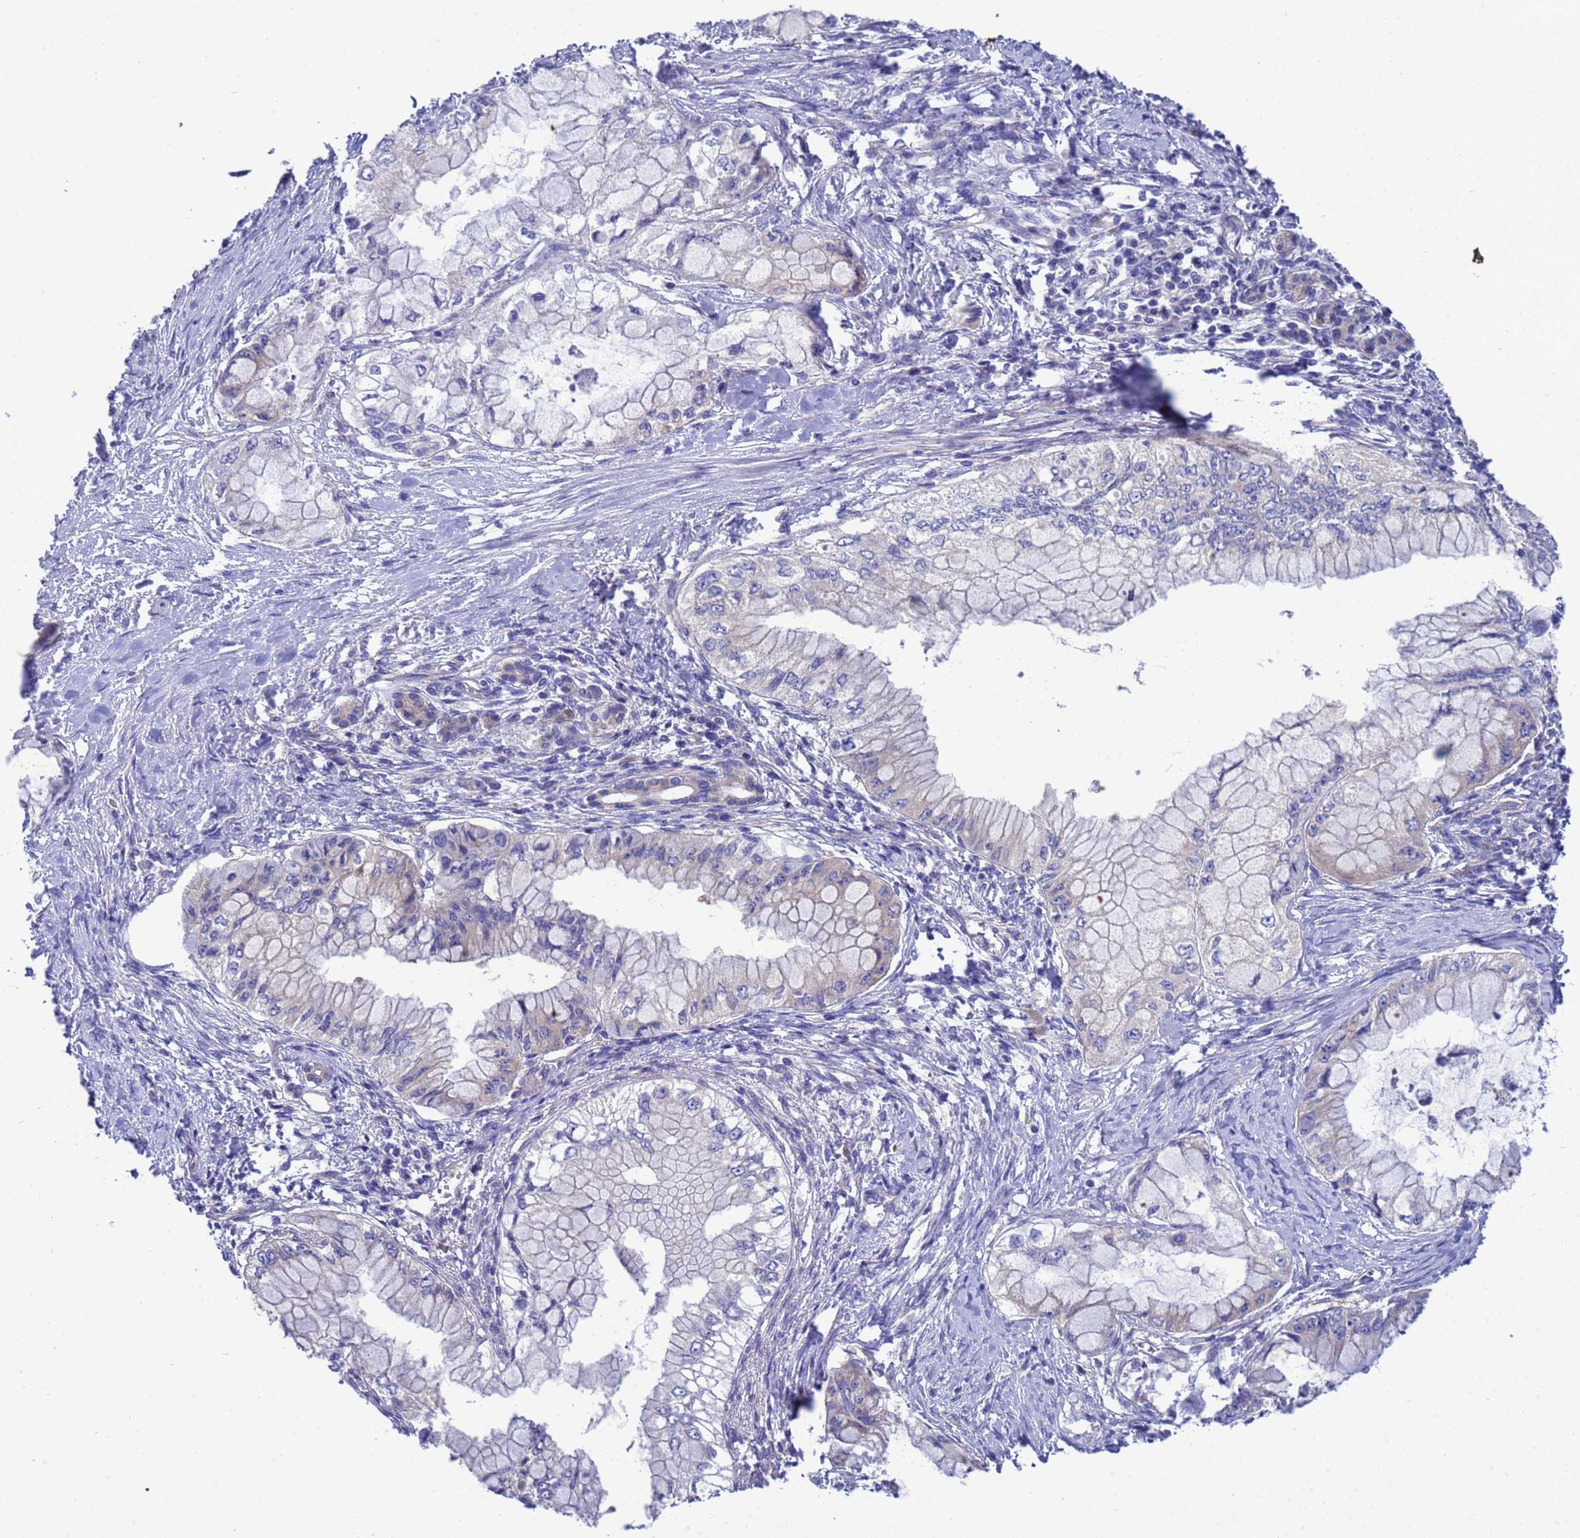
{"staining": {"intensity": "negative", "quantity": "none", "location": "none"}, "tissue": "pancreatic cancer", "cell_type": "Tumor cells", "image_type": "cancer", "snomed": [{"axis": "morphology", "description": "Adenocarcinoma, NOS"}, {"axis": "topography", "description": "Pancreas"}], "caption": "Micrograph shows no protein positivity in tumor cells of adenocarcinoma (pancreatic) tissue.", "gene": "RC3H2", "patient": {"sex": "male", "age": 48}}